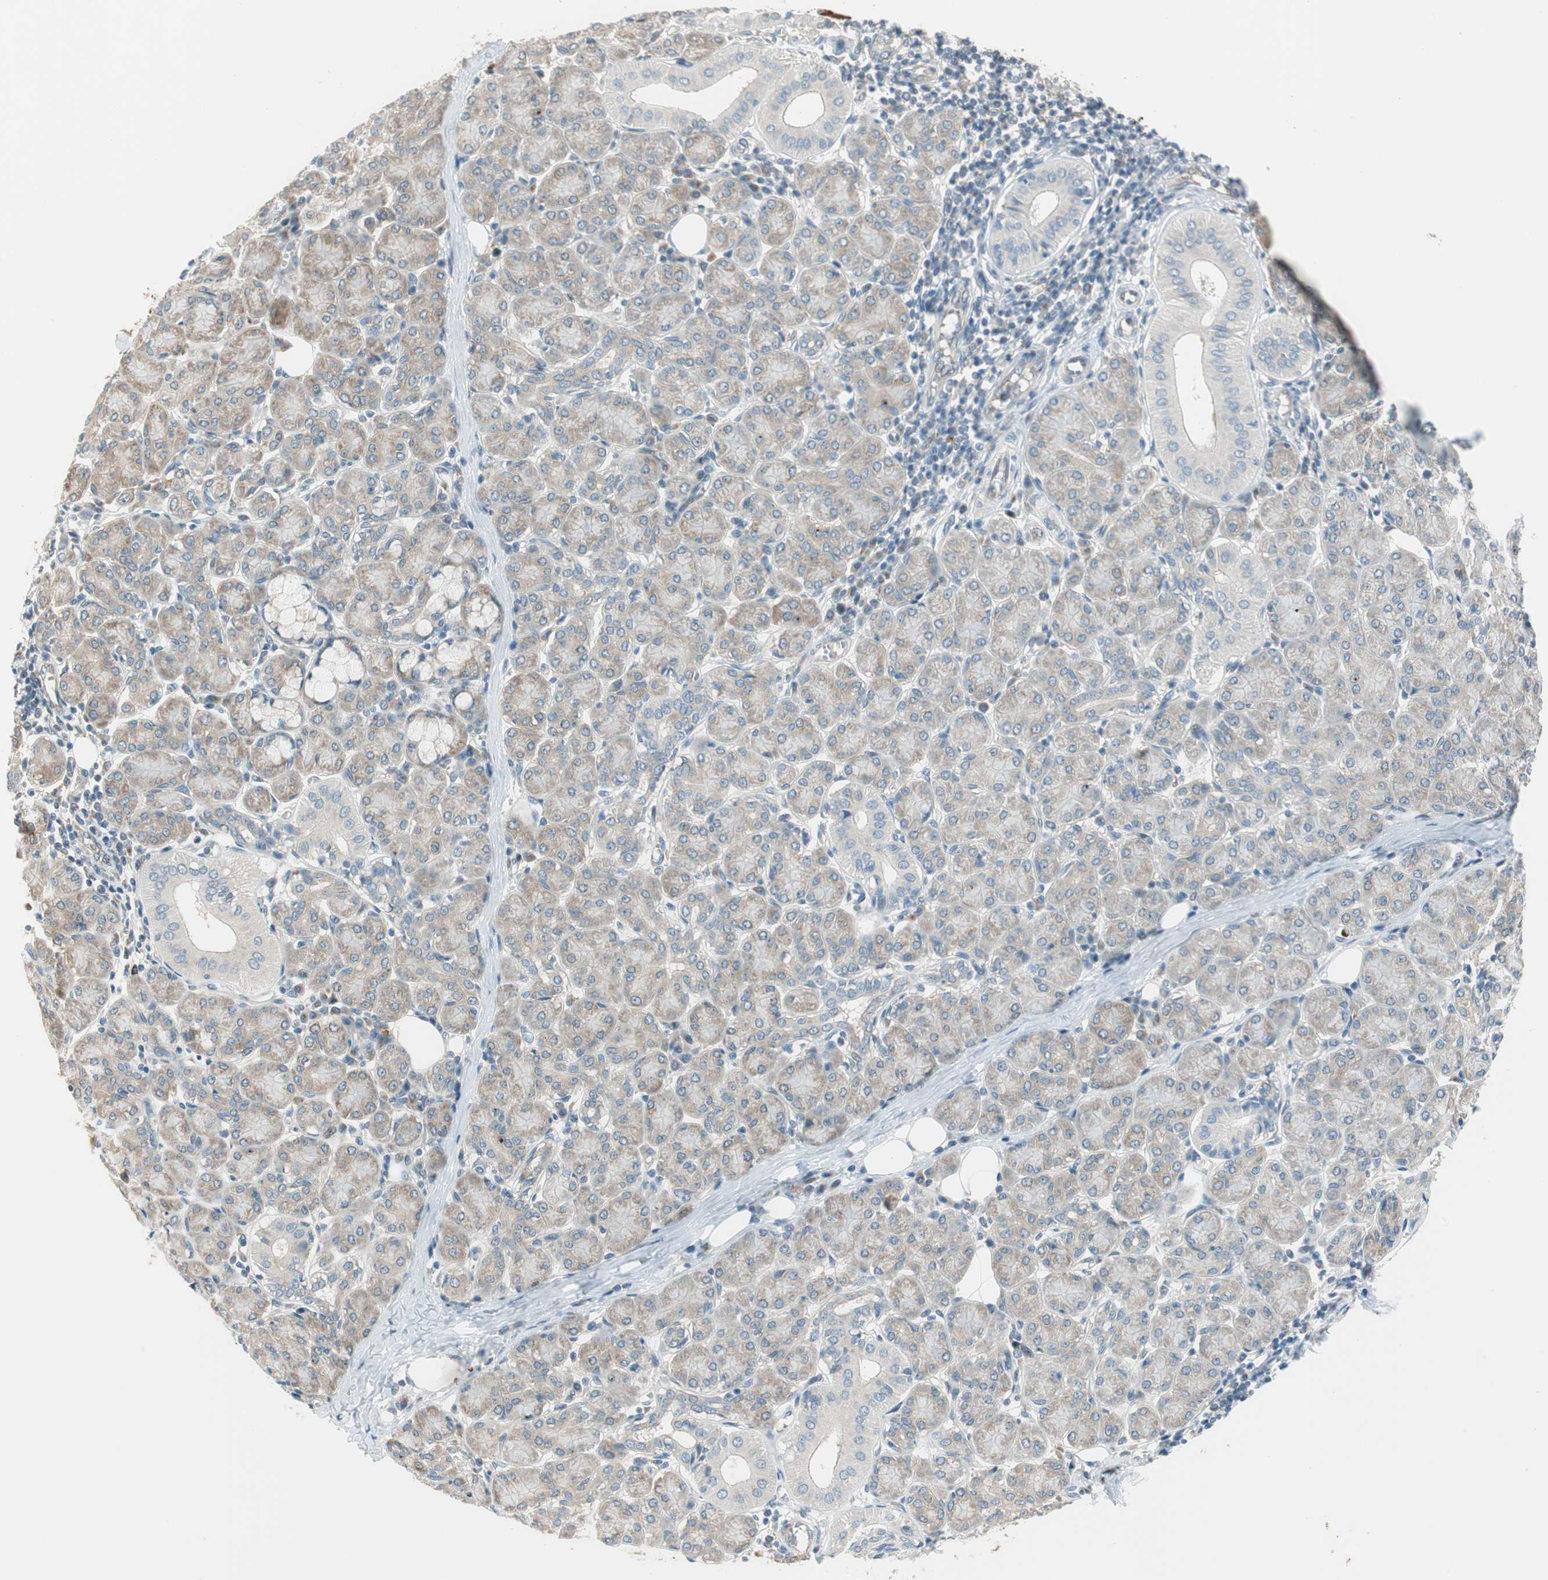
{"staining": {"intensity": "weak", "quantity": "<25%", "location": "cytoplasmic/membranous"}, "tissue": "salivary gland", "cell_type": "Glandular cells", "image_type": "normal", "snomed": [{"axis": "morphology", "description": "Normal tissue, NOS"}, {"axis": "morphology", "description": "Inflammation, NOS"}, {"axis": "topography", "description": "Lymph node"}, {"axis": "topography", "description": "Salivary gland"}], "caption": "Immunohistochemistry photomicrograph of benign salivary gland: salivary gland stained with DAB reveals no significant protein expression in glandular cells.", "gene": "CGRRF1", "patient": {"sex": "male", "age": 3}}